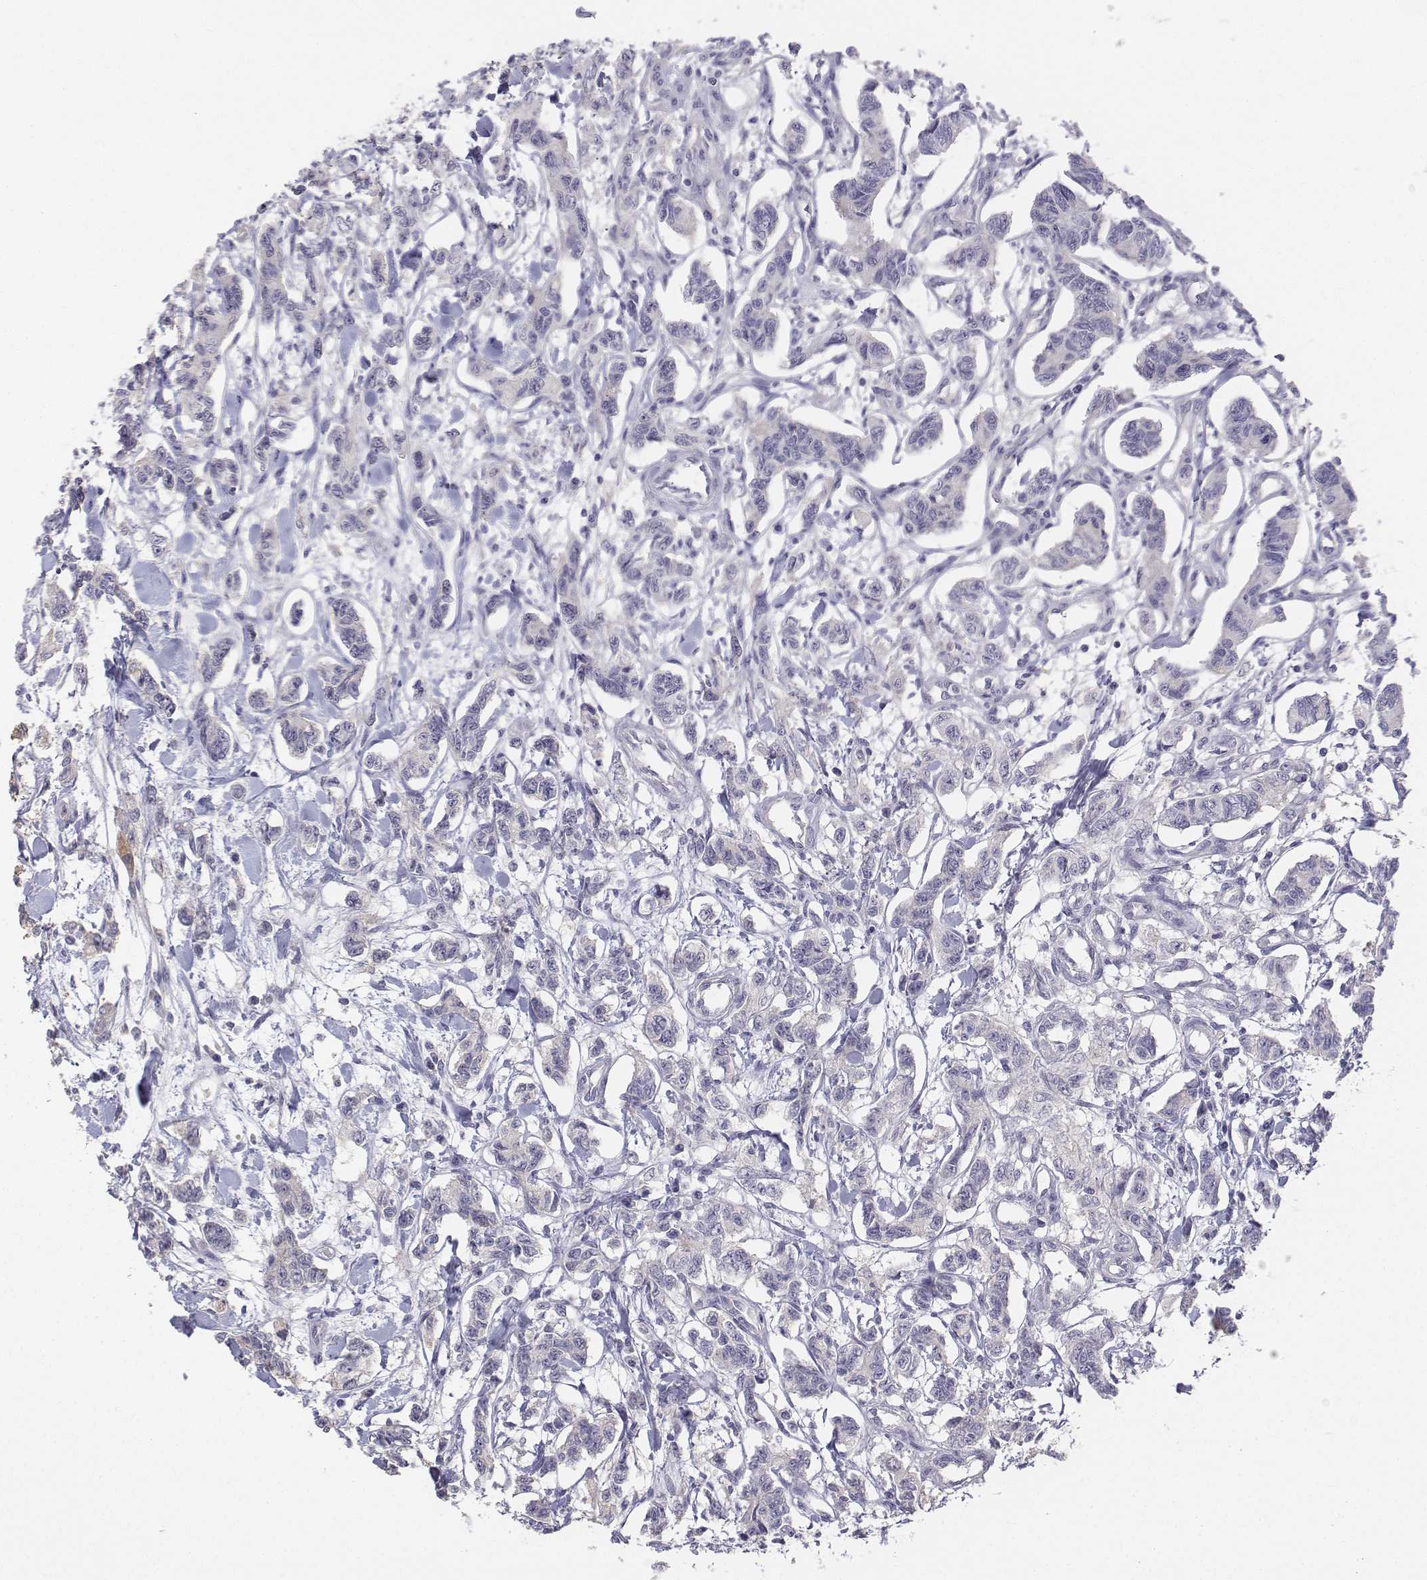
{"staining": {"intensity": "negative", "quantity": "none", "location": "none"}, "tissue": "carcinoid", "cell_type": "Tumor cells", "image_type": "cancer", "snomed": [{"axis": "morphology", "description": "Carcinoid, malignant, NOS"}, {"axis": "topography", "description": "Kidney"}], "caption": "DAB (3,3'-diaminobenzidine) immunohistochemical staining of human carcinoid shows no significant expression in tumor cells.", "gene": "LGSN", "patient": {"sex": "female", "age": 41}}